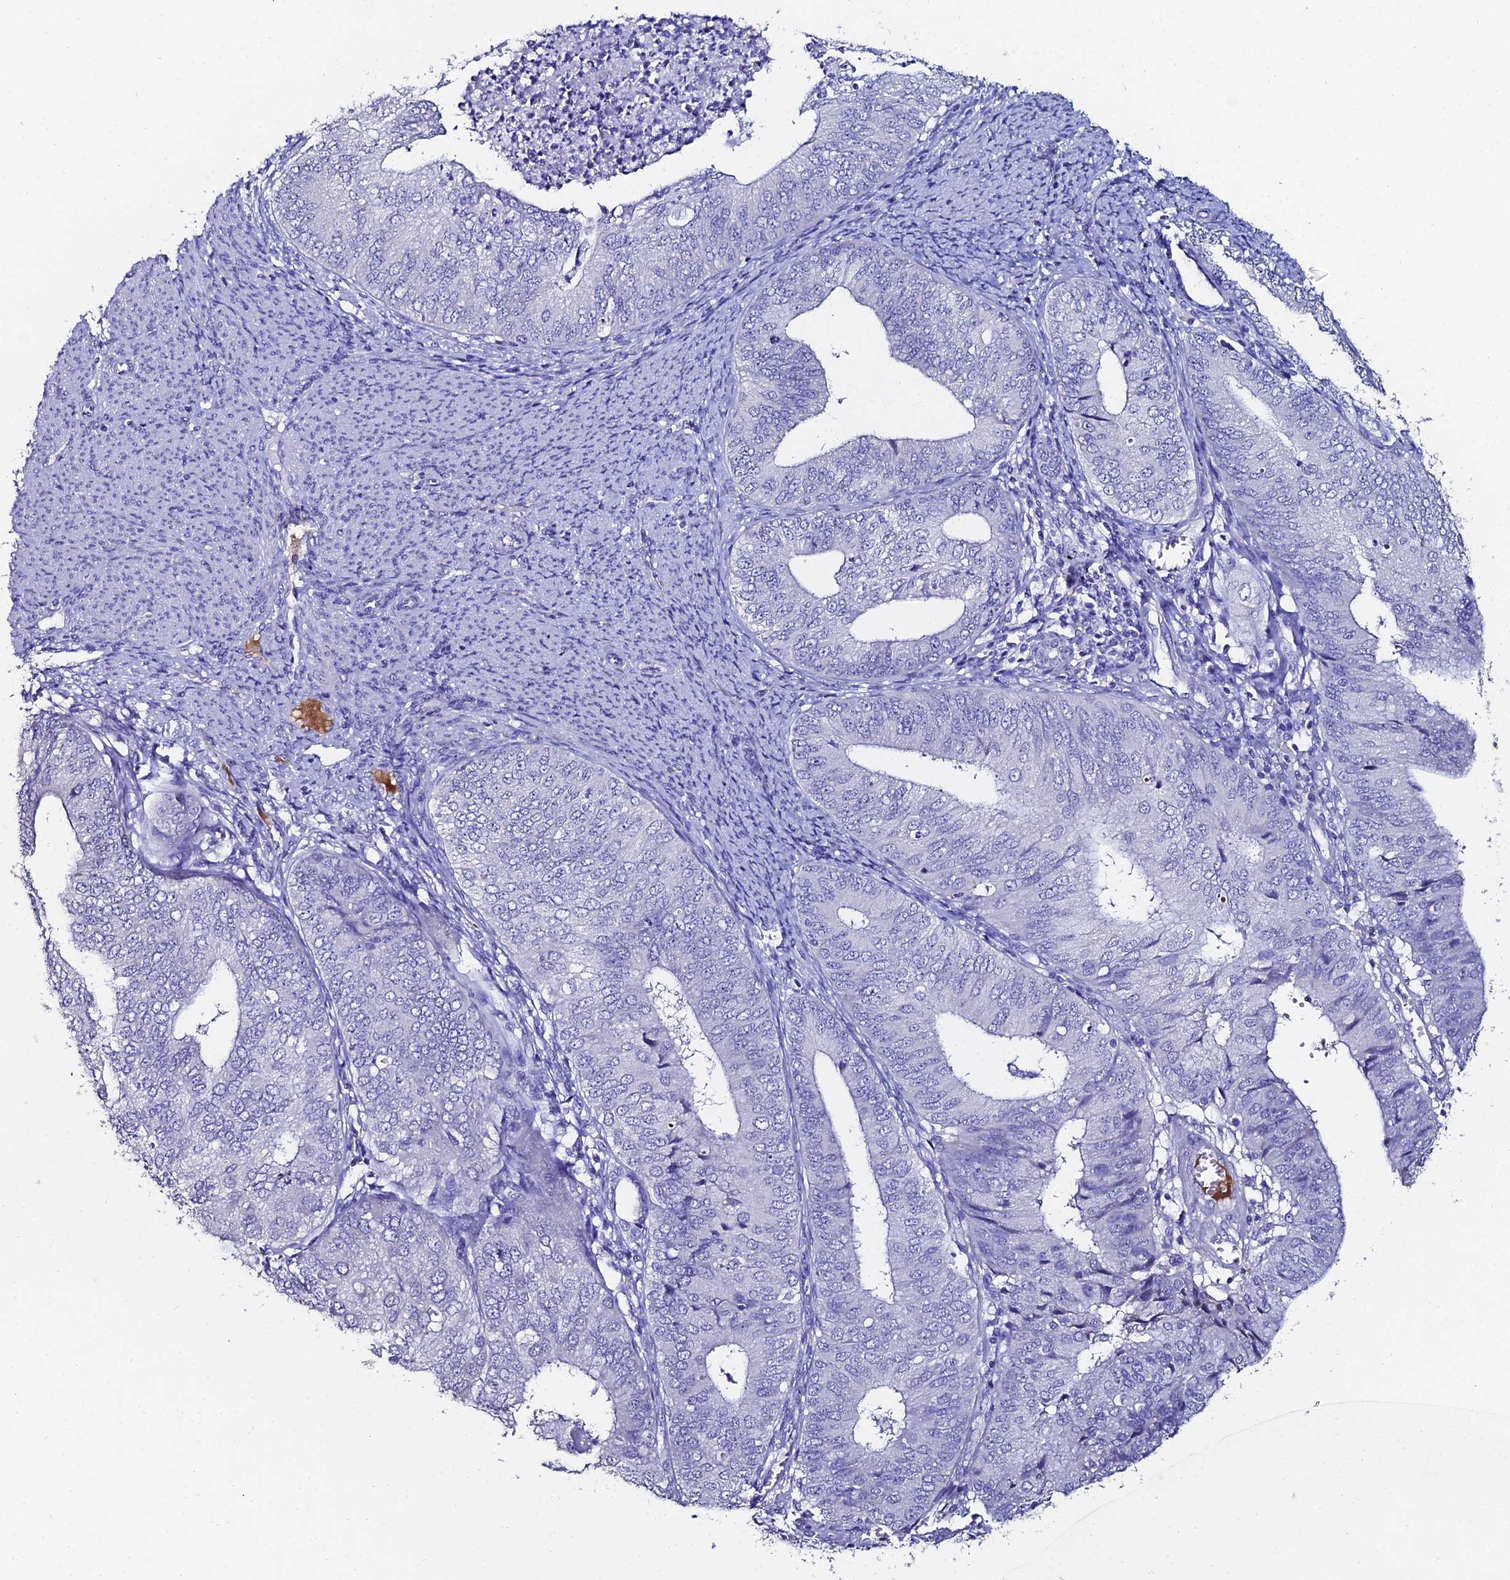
{"staining": {"intensity": "moderate", "quantity": "<25%", "location": "cytoplasmic/membranous"}, "tissue": "endometrial cancer", "cell_type": "Tumor cells", "image_type": "cancer", "snomed": [{"axis": "morphology", "description": "Adenocarcinoma, NOS"}, {"axis": "topography", "description": "Endometrium"}], "caption": "Endometrial cancer (adenocarcinoma) stained with DAB immunohistochemistry (IHC) exhibits low levels of moderate cytoplasmic/membranous expression in approximately <25% of tumor cells.", "gene": "ESRRG", "patient": {"sex": "female", "age": 68}}